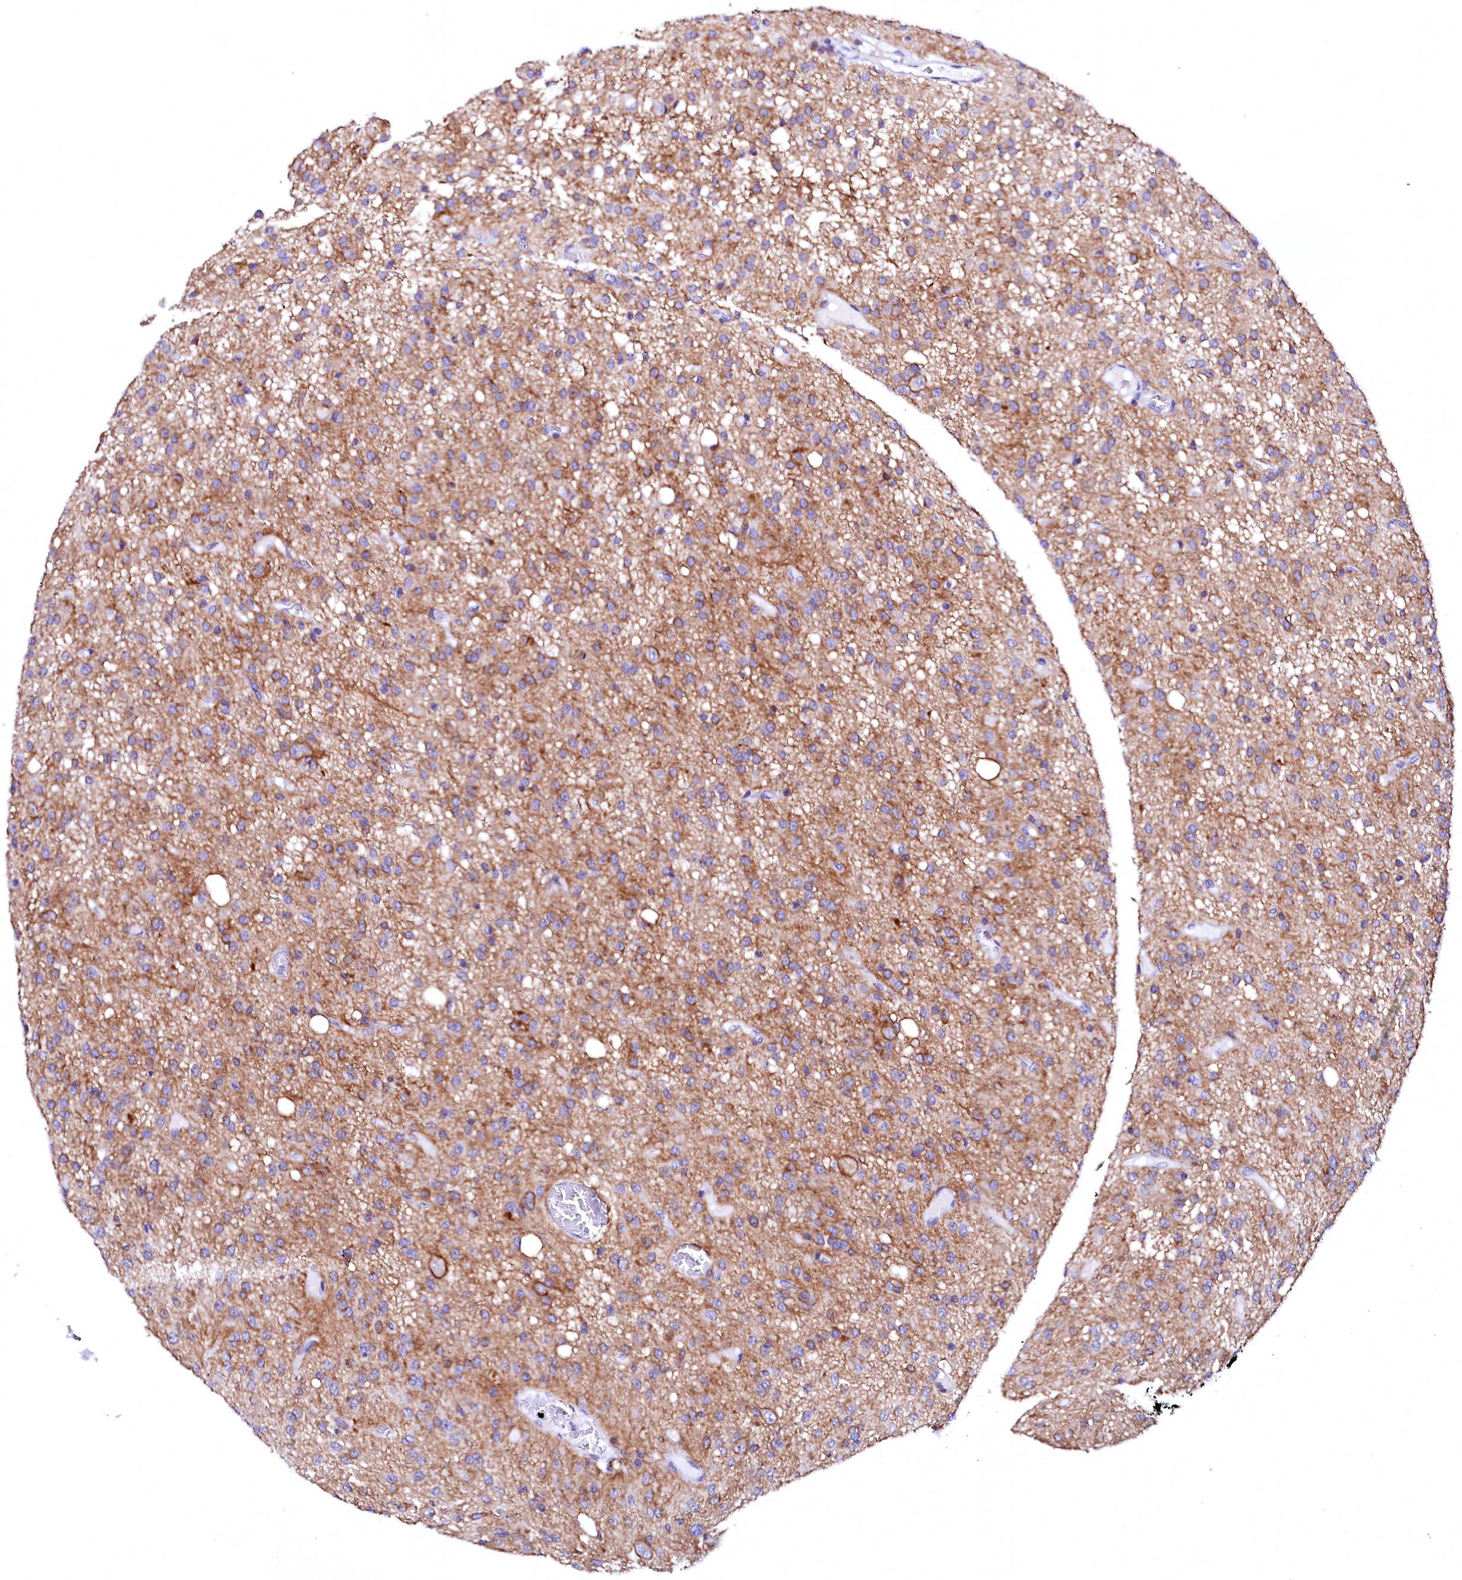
{"staining": {"intensity": "moderate", "quantity": "<25%", "location": "cytoplasmic/membranous"}, "tissue": "glioma", "cell_type": "Tumor cells", "image_type": "cancer", "snomed": [{"axis": "morphology", "description": "Glioma, malignant, High grade"}, {"axis": "topography", "description": "Brain"}], "caption": "Moderate cytoplasmic/membranous staining is seen in about <25% of tumor cells in malignant glioma (high-grade). (brown staining indicates protein expression, while blue staining denotes nuclei).", "gene": "NALF1", "patient": {"sex": "female", "age": 59}}